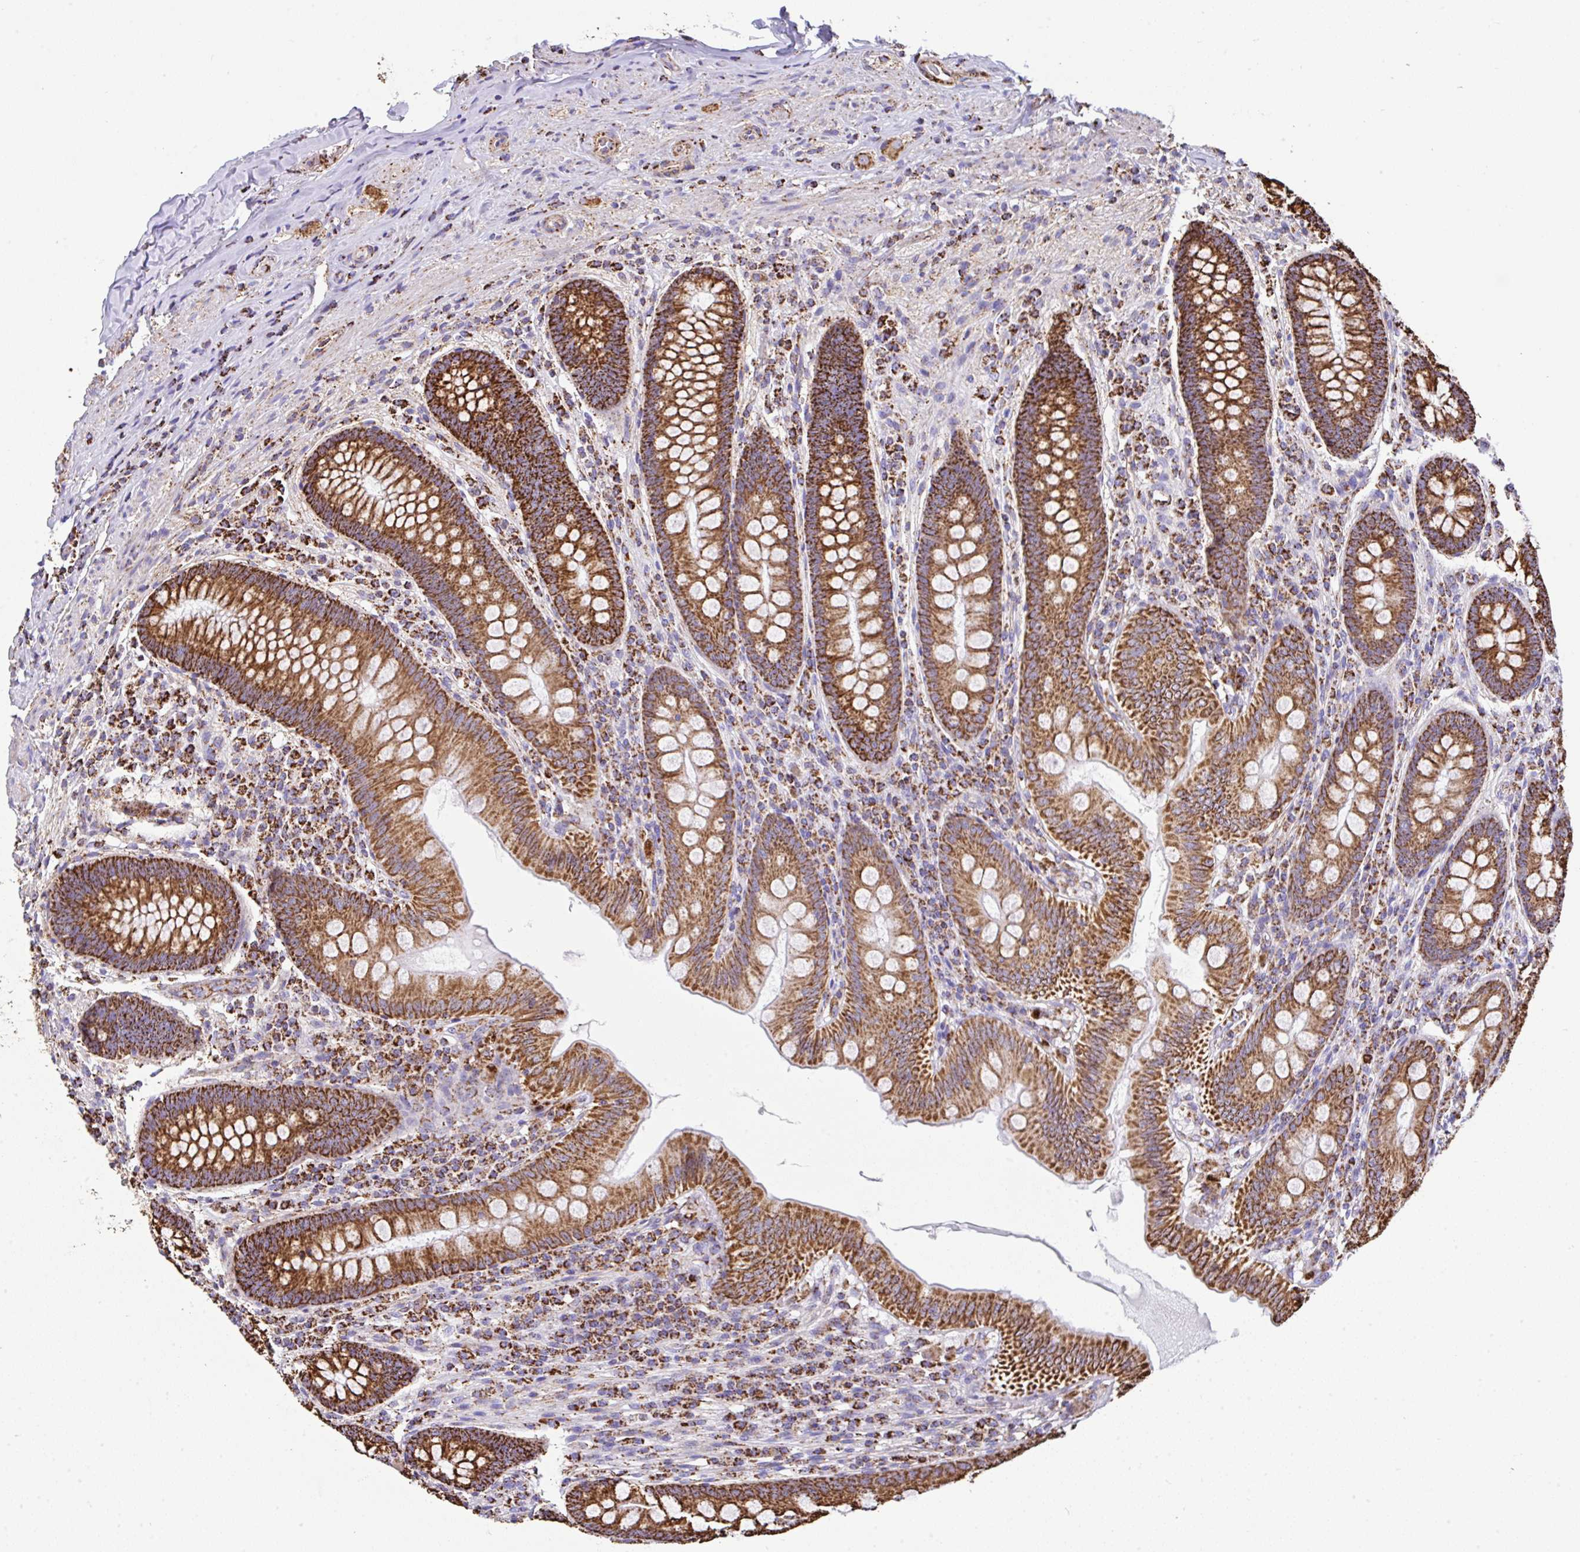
{"staining": {"intensity": "strong", "quantity": ">75%", "location": "cytoplasmic/membranous"}, "tissue": "appendix", "cell_type": "Glandular cells", "image_type": "normal", "snomed": [{"axis": "morphology", "description": "Normal tissue, NOS"}, {"axis": "topography", "description": "Appendix"}], "caption": "Approximately >75% of glandular cells in benign appendix demonstrate strong cytoplasmic/membranous protein positivity as visualized by brown immunohistochemical staining.", "gene": "ANKRD33B", "patient": {"sex": "male", "age": 71}}